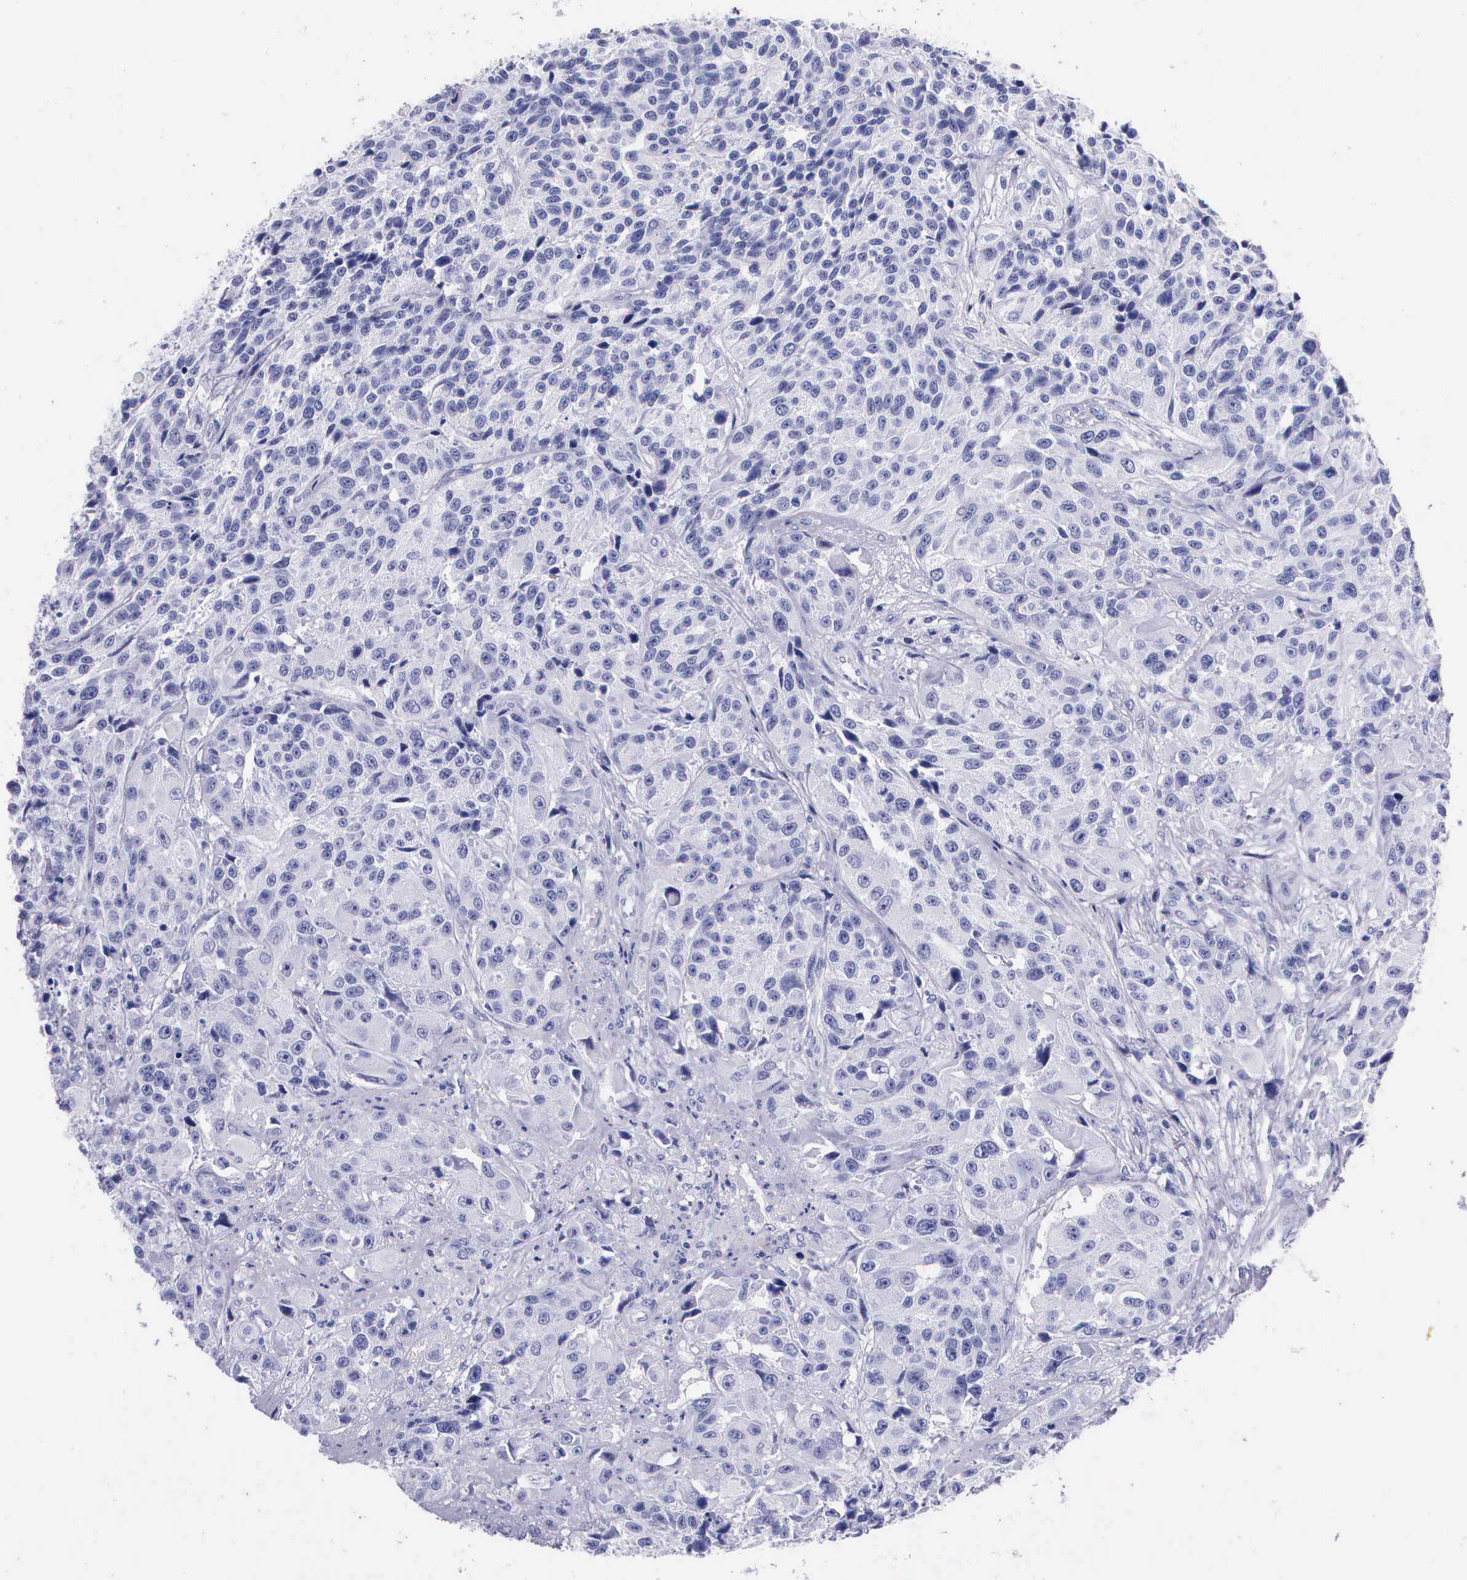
{"staining": {"intensity": "negative", "quantity": "none", "location": "none"}, "tissue": "urothelial cancer", "cell_type": "Tumor cells", "image_type": "cancer", "snomed": [{"axis": "morphology", "description": "Urothelial carcinoma, High grade"}, {"axis": "topography", "description": "Urinary bladder"}], "caption": "Tumor cells are negative for brown protein staining in urothelial carcinoma (high-grade).", "gene": "KLK3", "patient": {"sex": "female", "age": 81}}